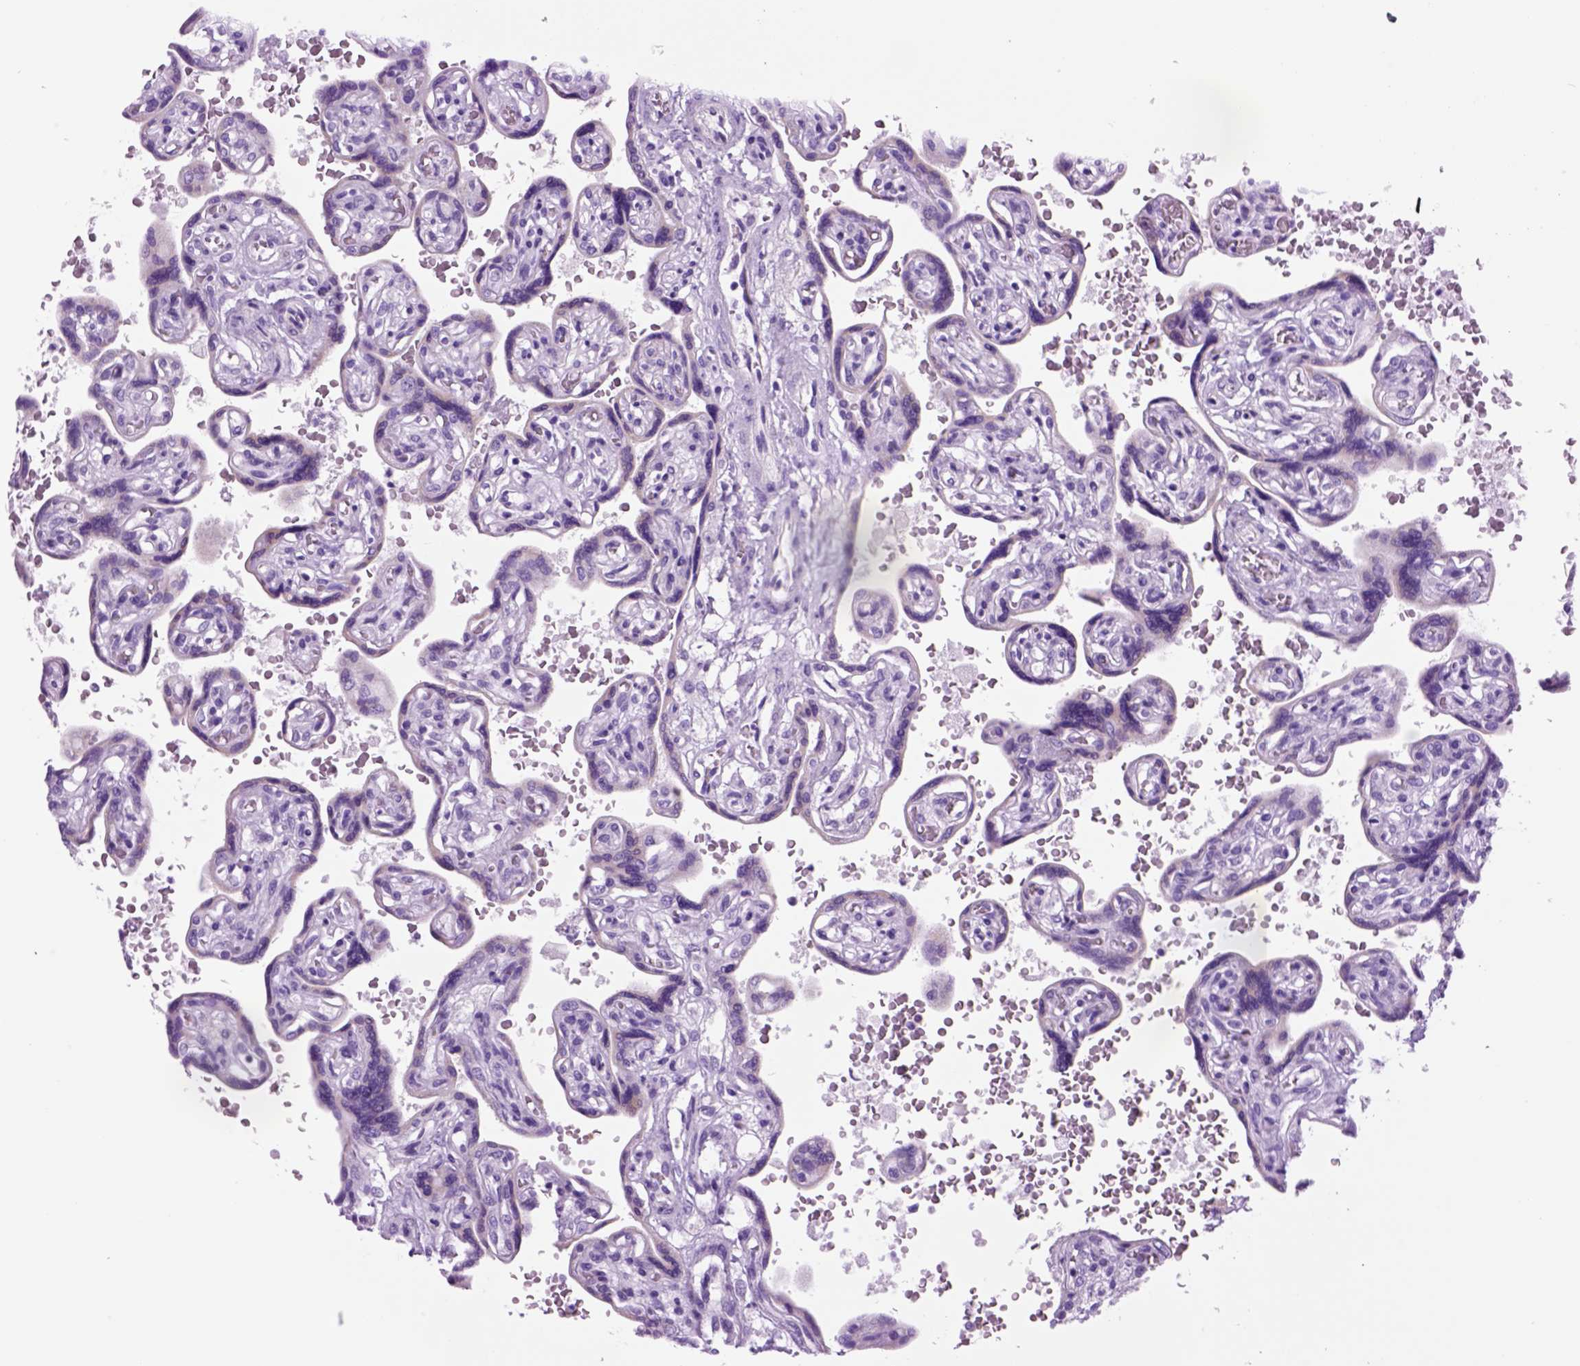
{"staining": {"intensity": "negative", "quantity": "none", "location": "none"}, "tissue": "placenta", "cell_type": "Decidual cells", "image_type": "normal", "snomed": [{"axis": "morphology", "description": "Normal tissue, NOS"}, {"axis": "topography", "description": "Placenta"}], "caption": "Decidual cells show no significant protein expression in unremarkable placenta.", "gene": "HHIPL2", "patient": {"sex": "female", "age": 32}}